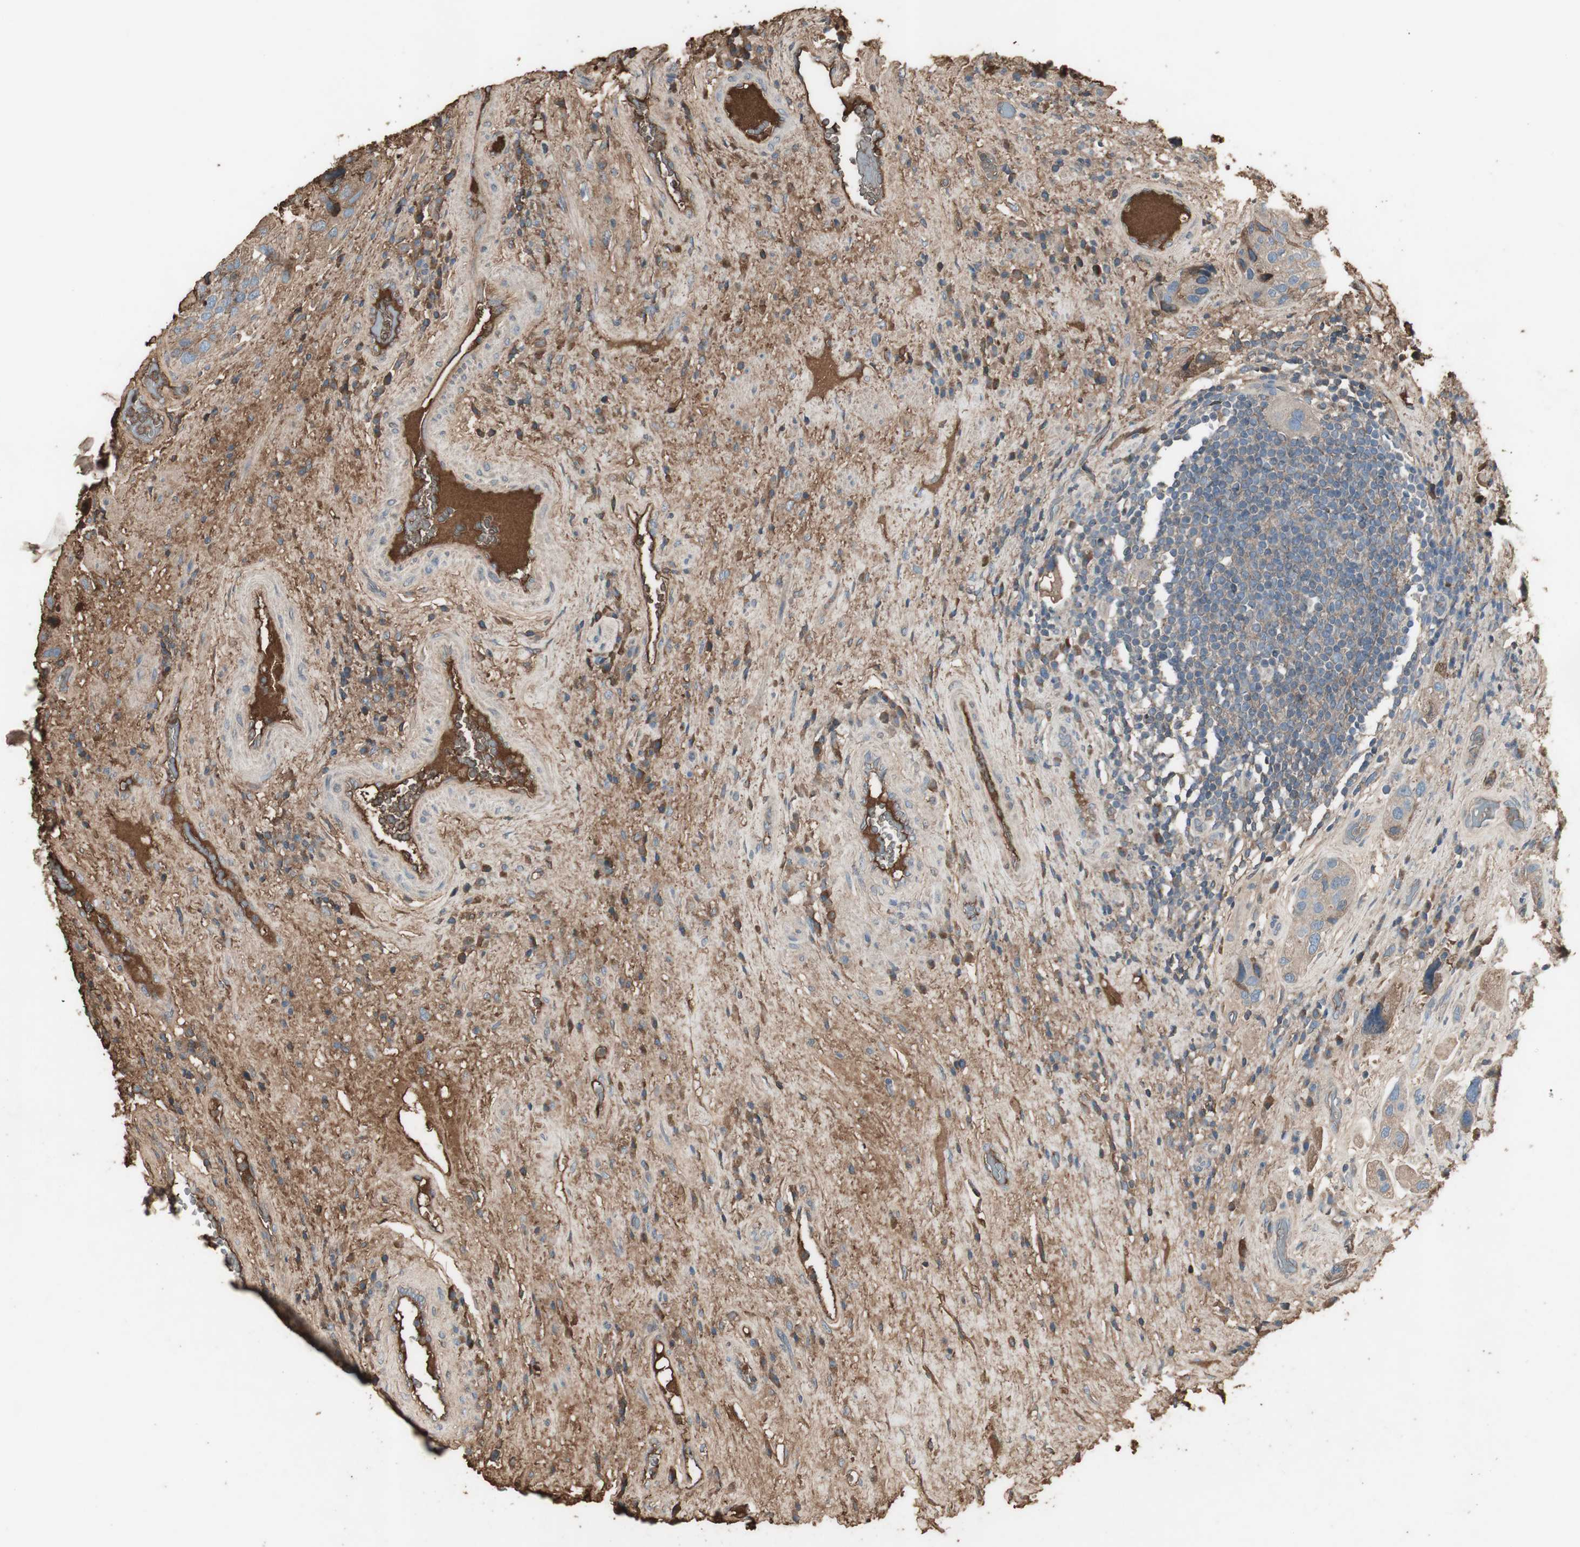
{"staining": {"intensity": "weak", "quantity": ">75%", "location": "cytoplasmic/membranous"}, "tissue": "urothelial cancer", "cell_type": "Tumor cells", "image_type": "cancer", "snomed": [{"axis": "morphology", "description": "Urothelial carcinoma, High grade"}, {"axis": "topography", "description": "Urinary bladder"}], "caption": "Protein analysis of urothelial cancer tissue displays weak cytoplasmic/membranous expression in approximately >75% of tumor cells.", "gene": "MMP14", "patient": {"sex": "female", "age": 64}}